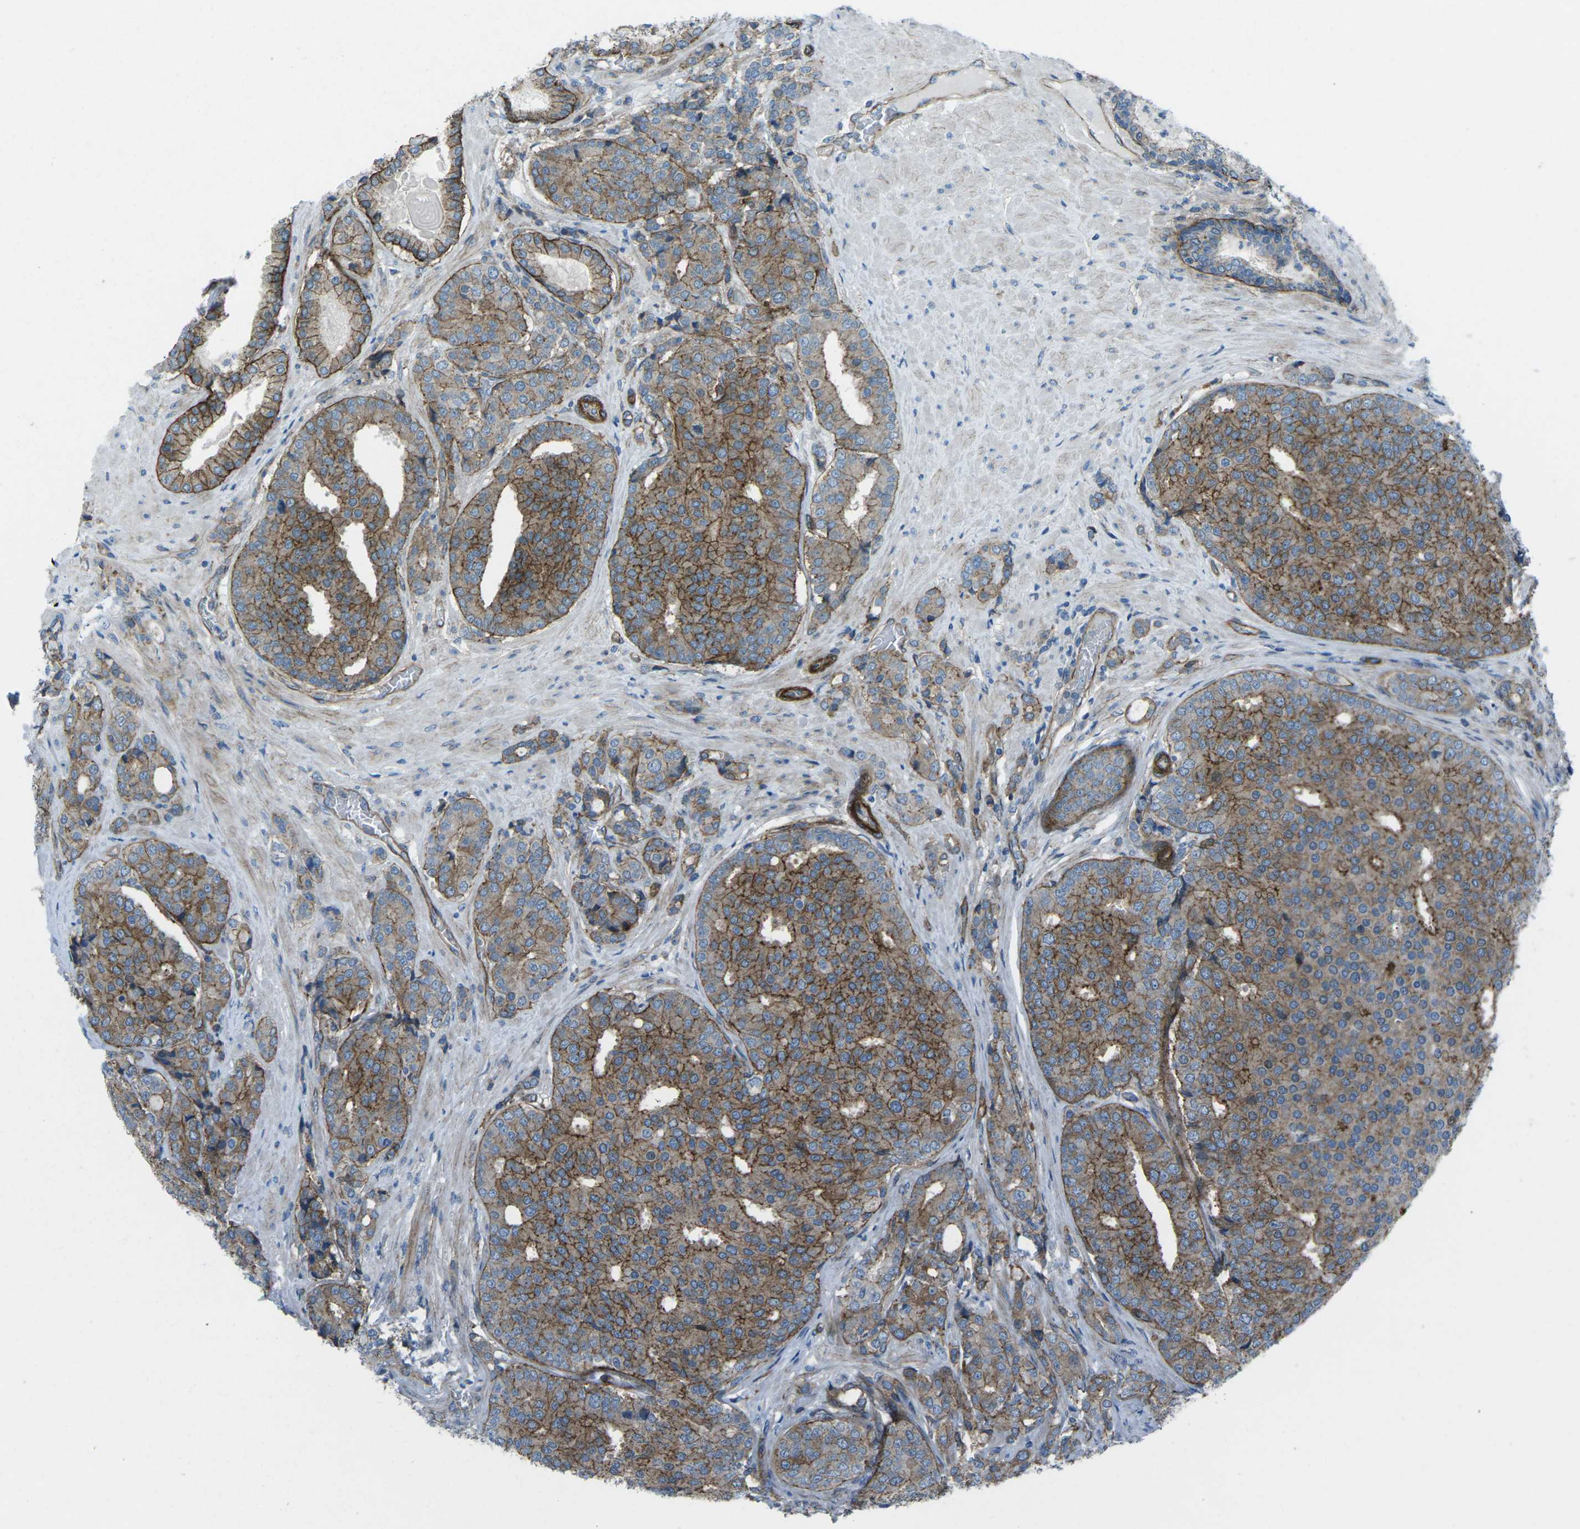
{"staining": {"intensity": "moderate", "quantity": "25%-75%", "location": "cytoplasmic/membranous"}, "tissue": "prostate cancer", "cell_type": "Tumor cells", "image_type": "cancer", "snomed": [{"axis": "morphology", "description": "Adenocarcinoma, High grade"}, {"axis": "topography", "description": "Prostate"}], "caption": "Human prostate cancer stained with a brown dye exhibits moderate cytoplasmic/membranous positive positivity in about 25%-75% of tumor cells.", "gene": "UTRN", "patient": {"sex": "male", "age": 50}}